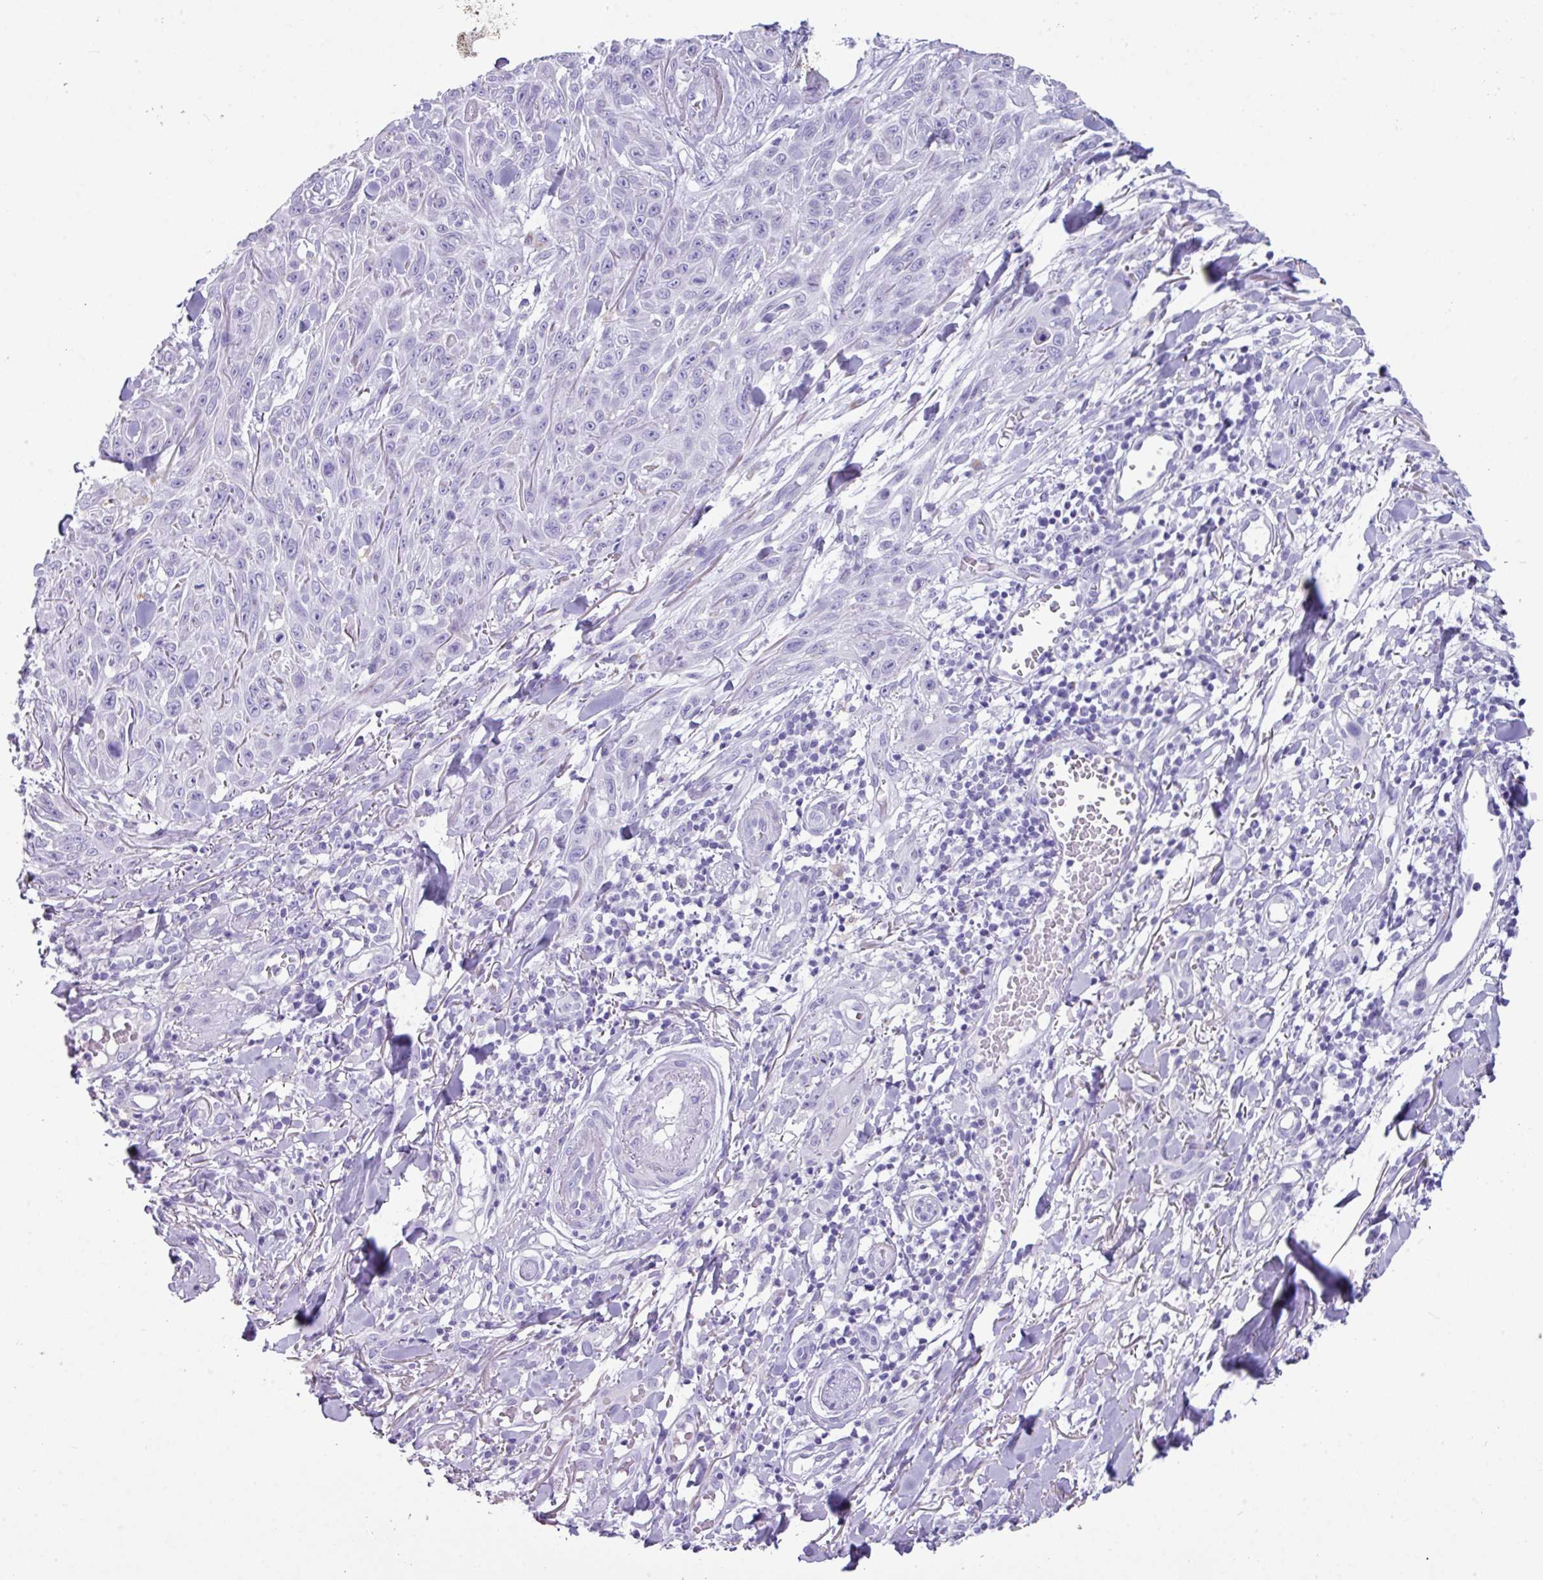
{"staining": {"intensity": "negative", "quantity": "none", "location": "none"}, "tissue": "skin cancer", "cell_type": "Tumor cells", "image_type": "cancer", "snomed": [{"axis": "morphology", "description": "Squamous cell carcinoma, NOS"}, {"axis": "topography", "description": "Skin"}], "caption": "DAB (3,3'-diaminobenzidine) immunohistochemical staining of human skin squamous cell carcinoma exhibits no significant expression in tumor cells.", "gene": "NCCRP1", "patient": {"sex": "male", "age": 86}}